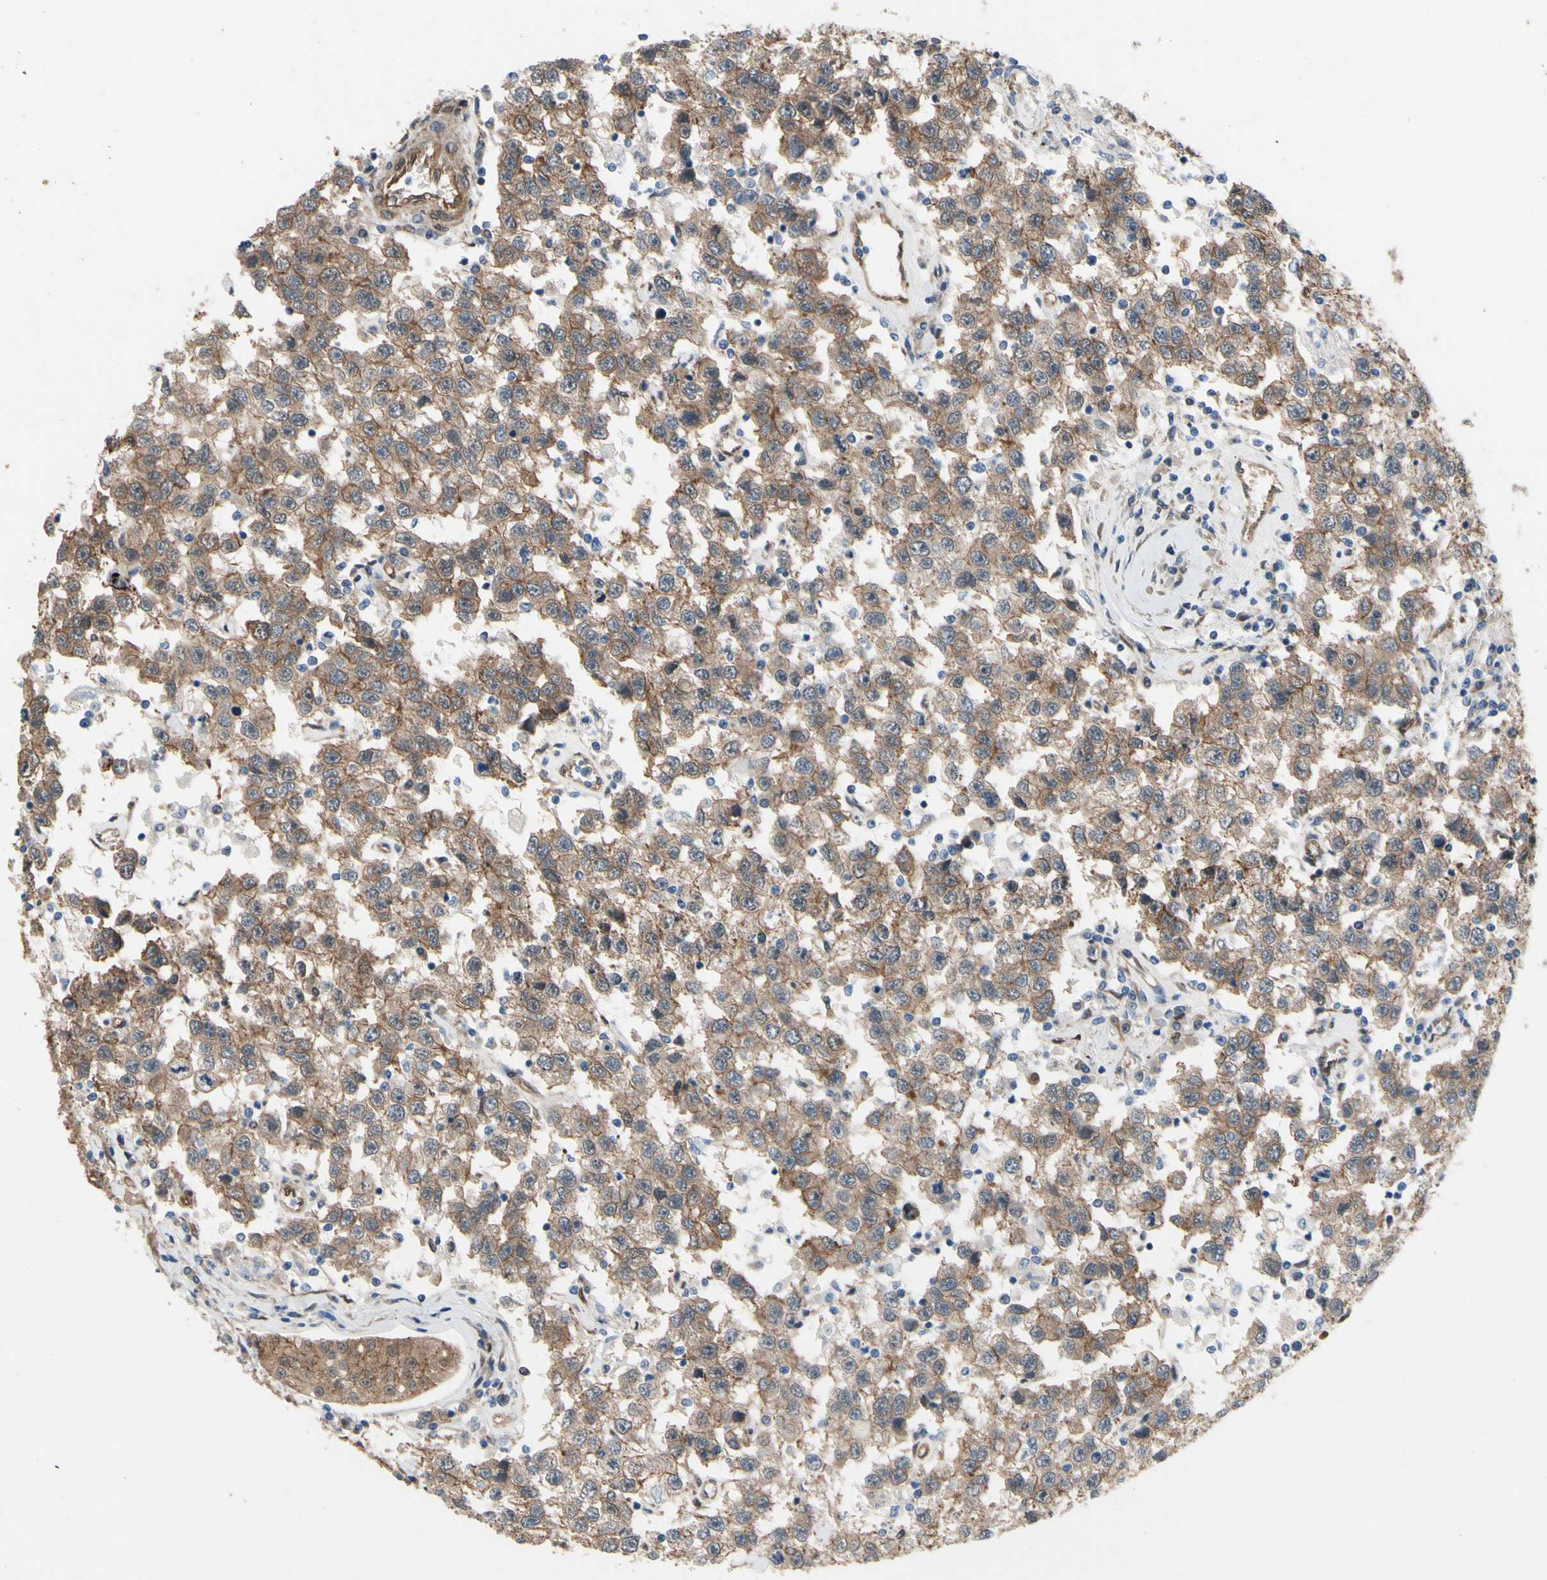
{"staining": {"intensity": "moderate", "quantity": ">75%", "location": "cytoplasmic/membranous"}, "tissue": "testis cancer", "cell_type": "Tumor cells", "image_type": "cancer", "snomed": [{"axis": "morphology", "description": "Seminoma, NOS"}, {"axis": "topography", "description": "Testis"}], "caption": "Immunohistochemistry (IHC) micrograph of neoplastic tissue: testis cancer (seminoma) stained using immunohistochemistry (IHC) displays medium levels of moderate protein expression localized specifically in the cytoplasmic/membranous of tumor cells, appearing as a cytoplasmic/membranous brown color.", "gene": "CTTNBP2", "patient": {"sex": "male", "age": 41}}